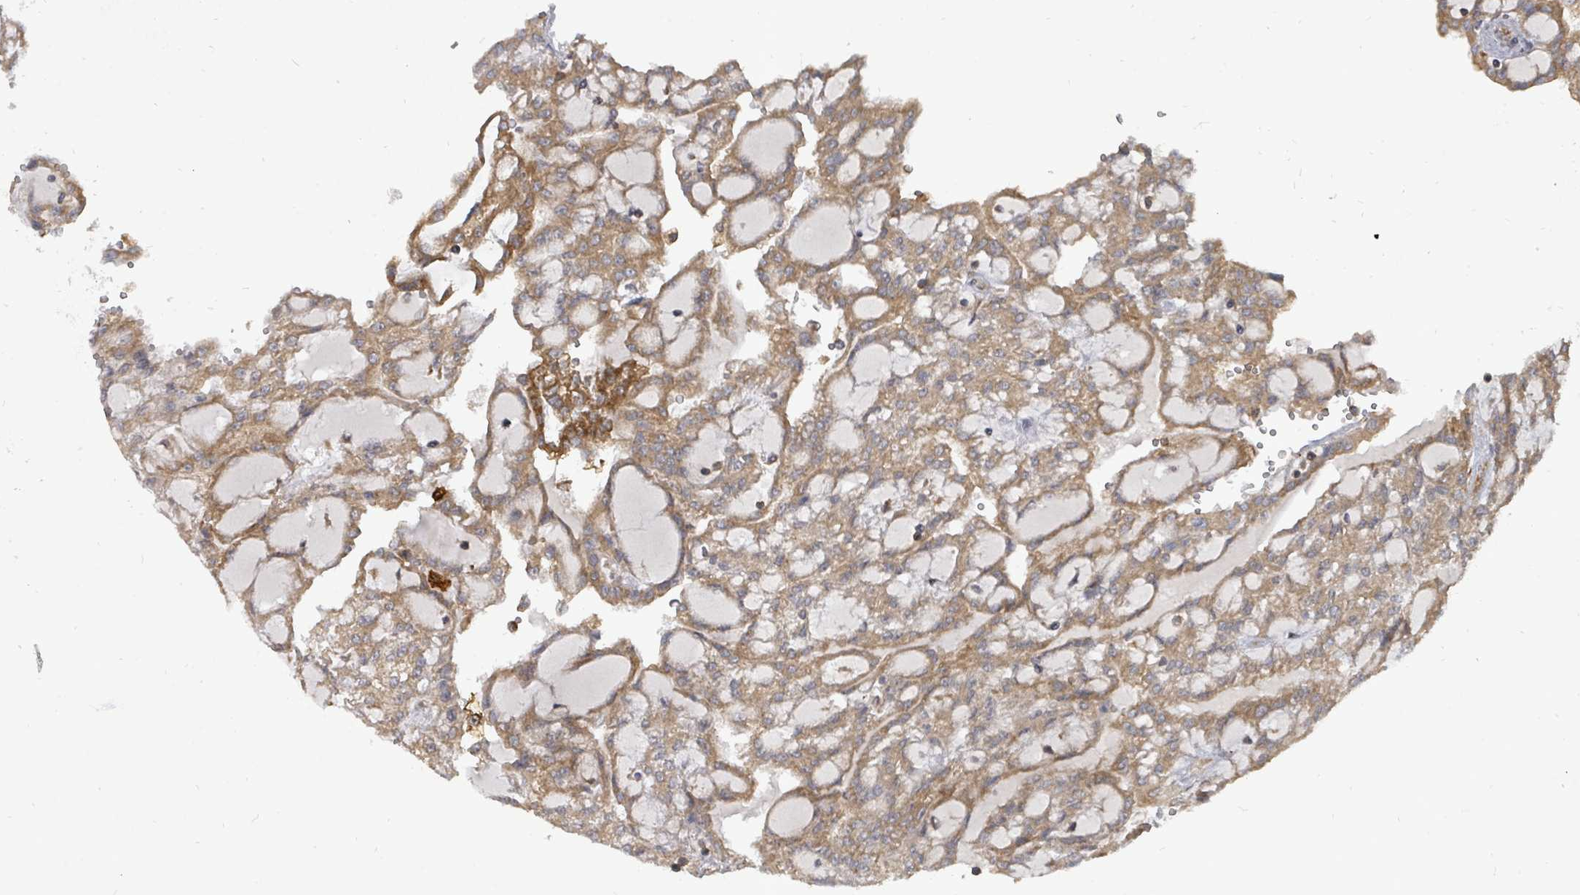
{"staining": {"intensity": "moderate", "quantity": ">75%", "location": "cytoplasmic/membranous"}, "tissue": "renal cancer", "cell_type": "Tumor cells", "image_type": "cancer", "snomed": [{"axis": "morphology", "description": "Adenocarcinoma, NOS"}, {"axis": "topography", "description": "Kidney"}], "caption": "Immunohistochemistry (IHC) of human adenocarcinoma (renal) exhibits medium levels of moderate cytoplasmic/membranous positivity in approximately >75% of tumor cells.", "gene": "EIF3C", "patient": {"sex": "male", "age": 63}}